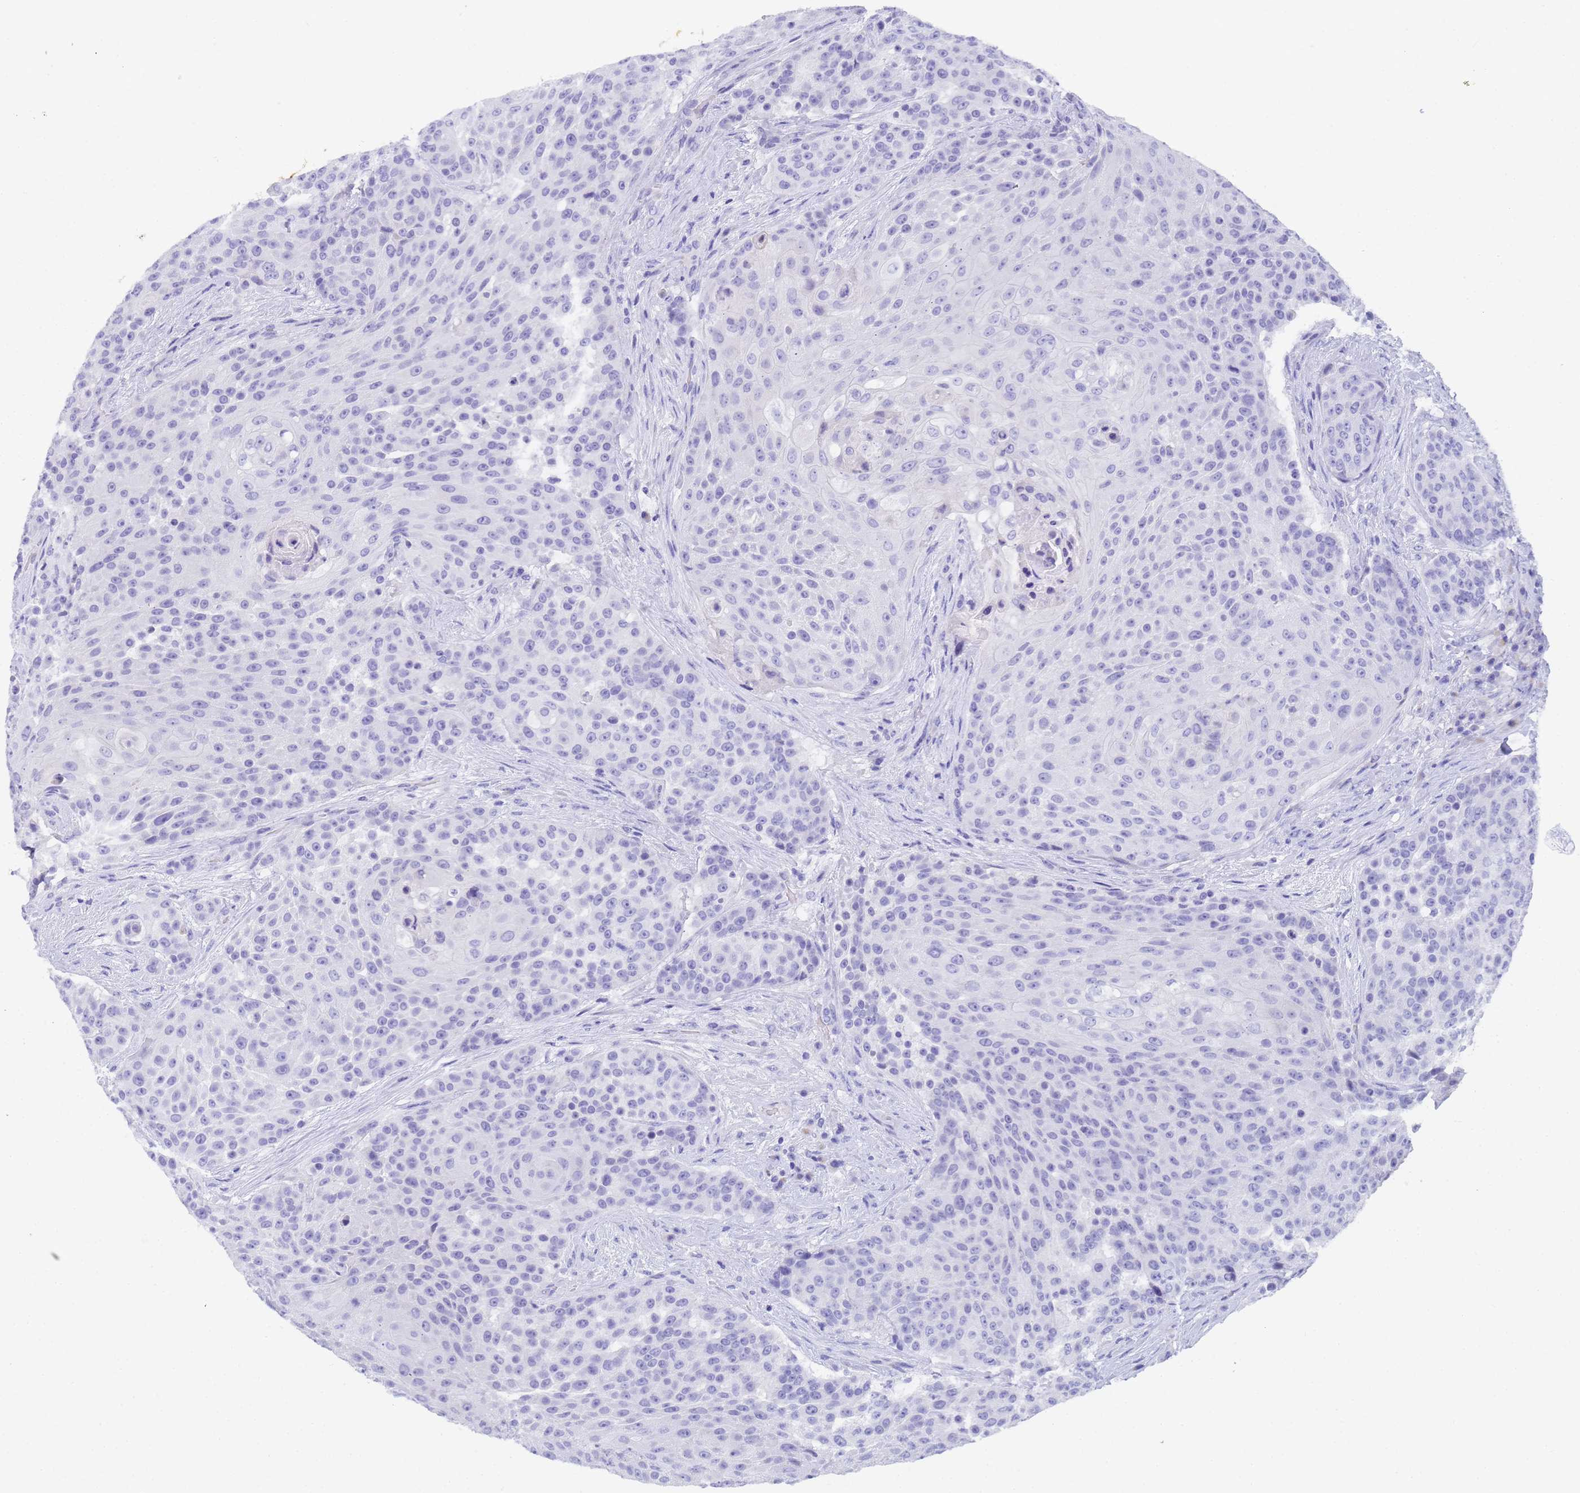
{"staining": {"intensity": "negative", "quantity": "none", "location": "none"}, "tissue": "urothelial cancer", "cell_type": "Tumor cells", "image_type": "cancer", "snomed": [{"axis": "morphology", "description": "Urothelial carcinoma, High grade"}, {"axis": "topography", "description": "Urinary bladder"}], "caption": "DAB immunohistochemical staining of urothelial cancer reveals no significant positivity in tumor cells.", "gene": "STATH", "patient": {"sex": "female", "age": 63}}